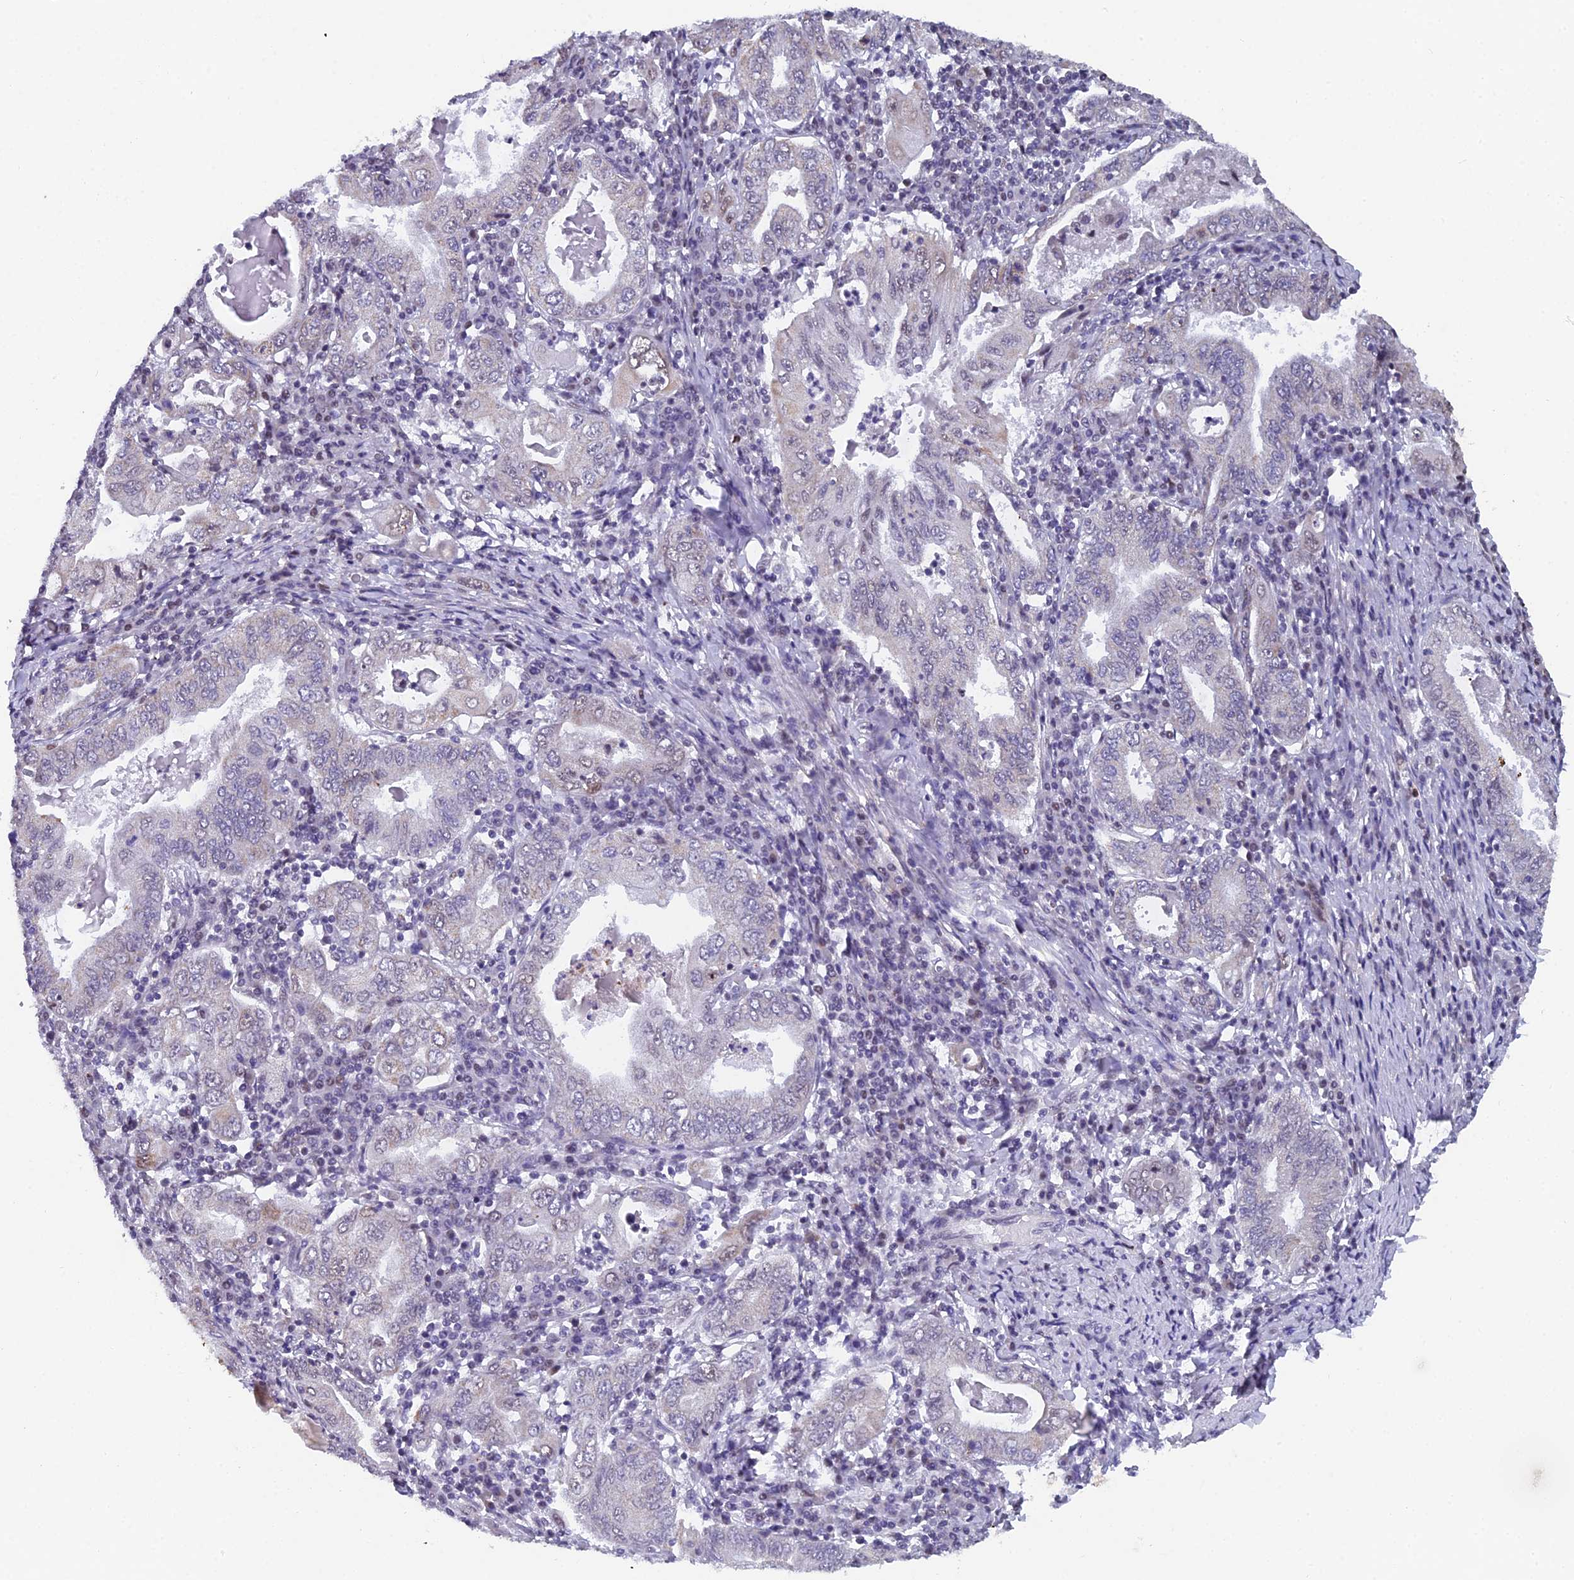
{"staining": {"intensity": "negative", "quantity": "none", "location": "none"}, "tissue": "stomach cancer", "cell_type": "Tumor cells", "image_type": "cancer", "snomed": [{"axis": "morphology", "description": "Normal tissue, NOS"}, {"axis": "morphology", "description": "Adenocarcinoma, NOS"}, {"axis": "topography", "description": "Esophagus"}, {"axis": "topography", "description": "Stomach, upper"}, {"axis": "topography", "description": "Peripheral nerve tissue"}], "caption": "Micrograph shows no significant protein expression in tumor cells of stomach cancer (adenocarcinoma). (DAB immunohistochemistry visualized using brightfield microscopy, high magnification).", "gene": "XKR9", "patient": {"sex": "male", "age": 62}}